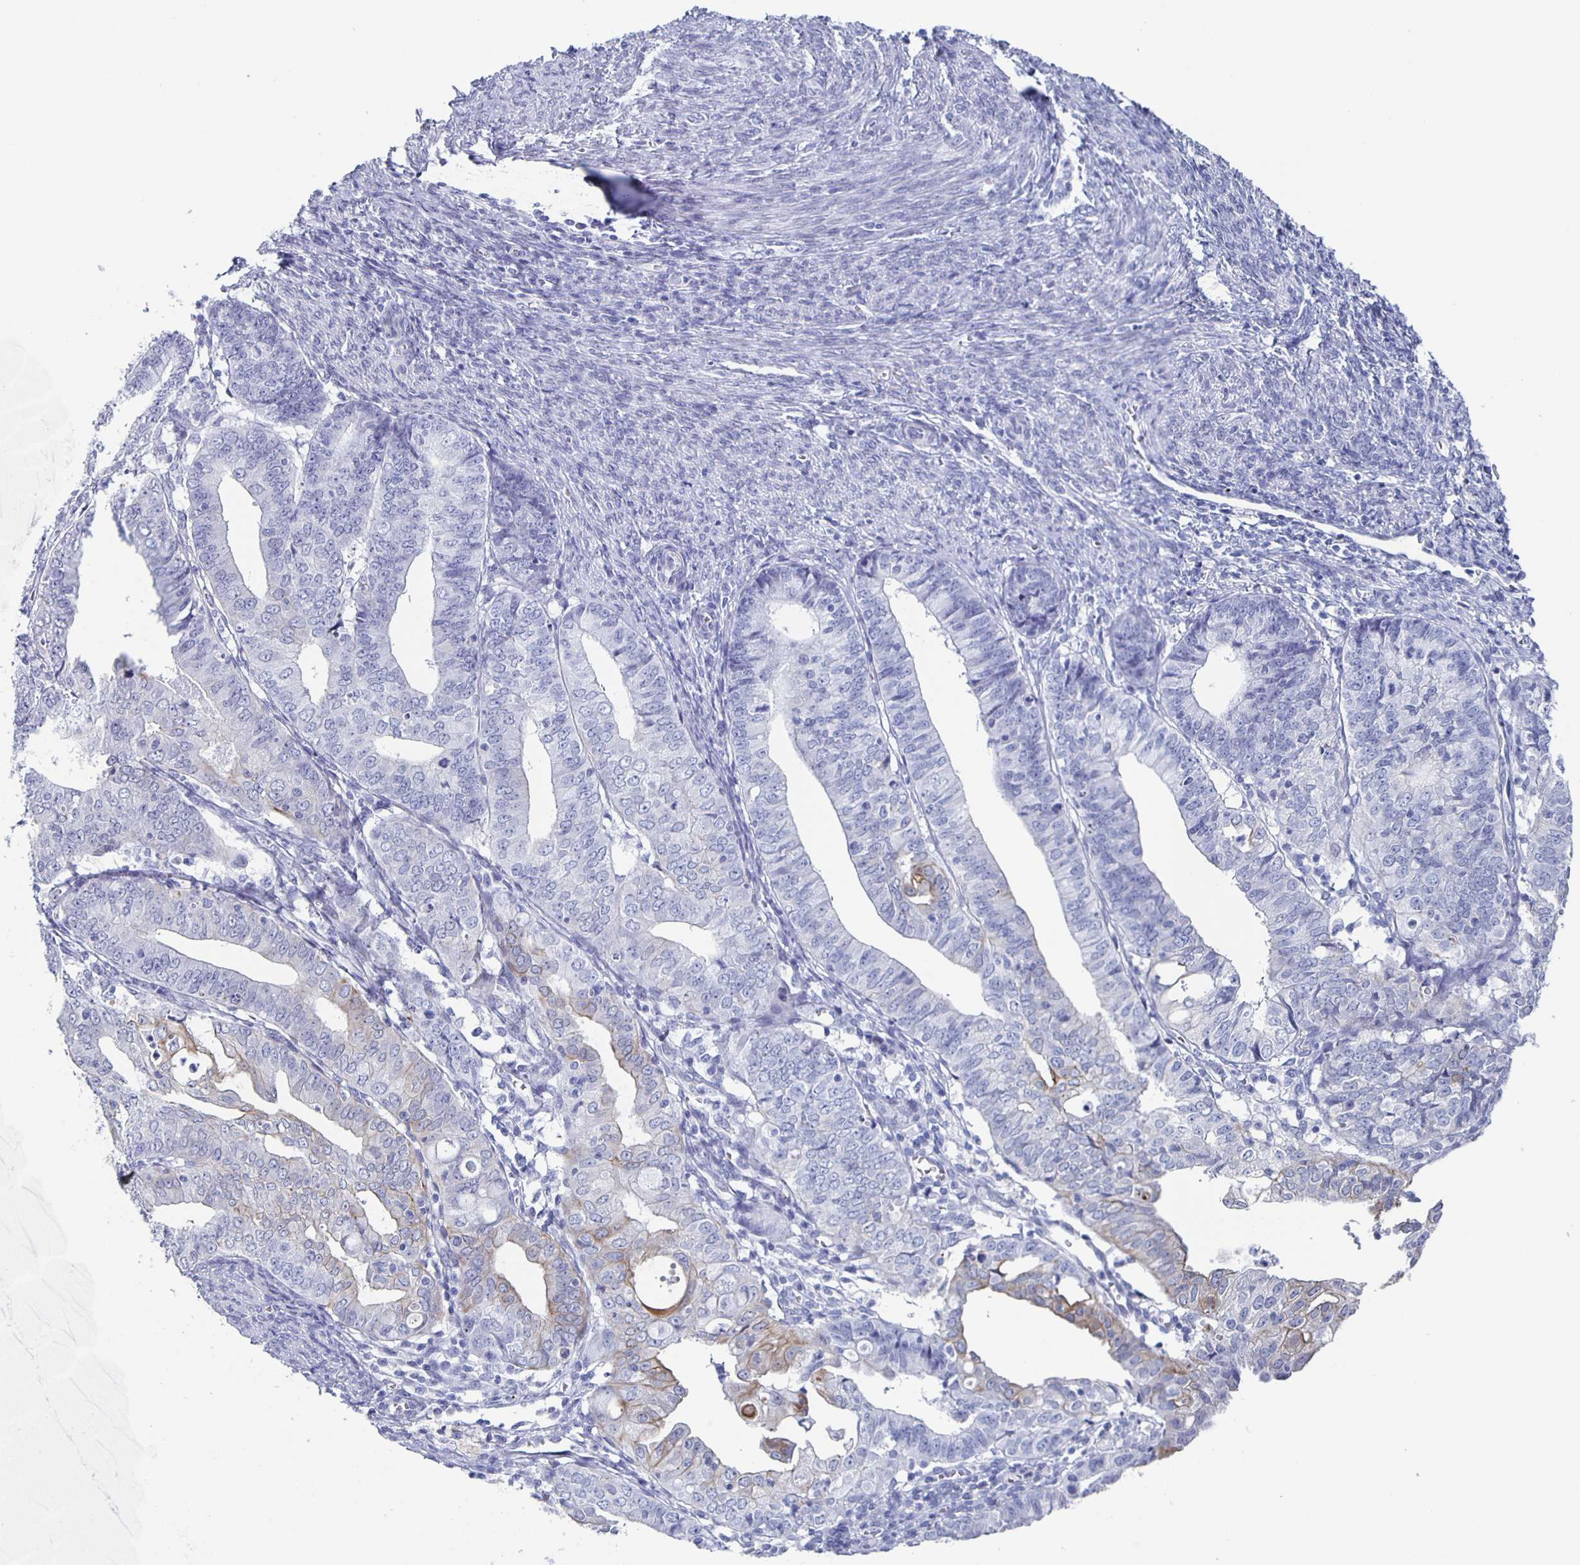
{"staining": {"intensity": "moderate", "quantity": "<25%", "location": "cytoplasmic/membranous"}, "tissue": "endometrial cancer", "cell_type": "Tumor cells", "image_type": "cancer", "snomed": [{"axis": "morphology", "description": "Adenocarcinoma, NOS"}, {"axis": "topography", "description": "Endometrium"}], "caption": "High-magnification brightfield microscopy of endometrial adenocarcinoma stained with DAB (3,3'-diaminobenzidine) (brown) and counterstained with hematoxylin (blue). tumor cells exhibit moderate cytoplasmic/membranous positivity is present in approximately<25% of cells. (DAB = brown stain, brightfield microscopy at high magnification).", "gene": "CCDC17", "patient": {"sex": "female", "age": 56}}